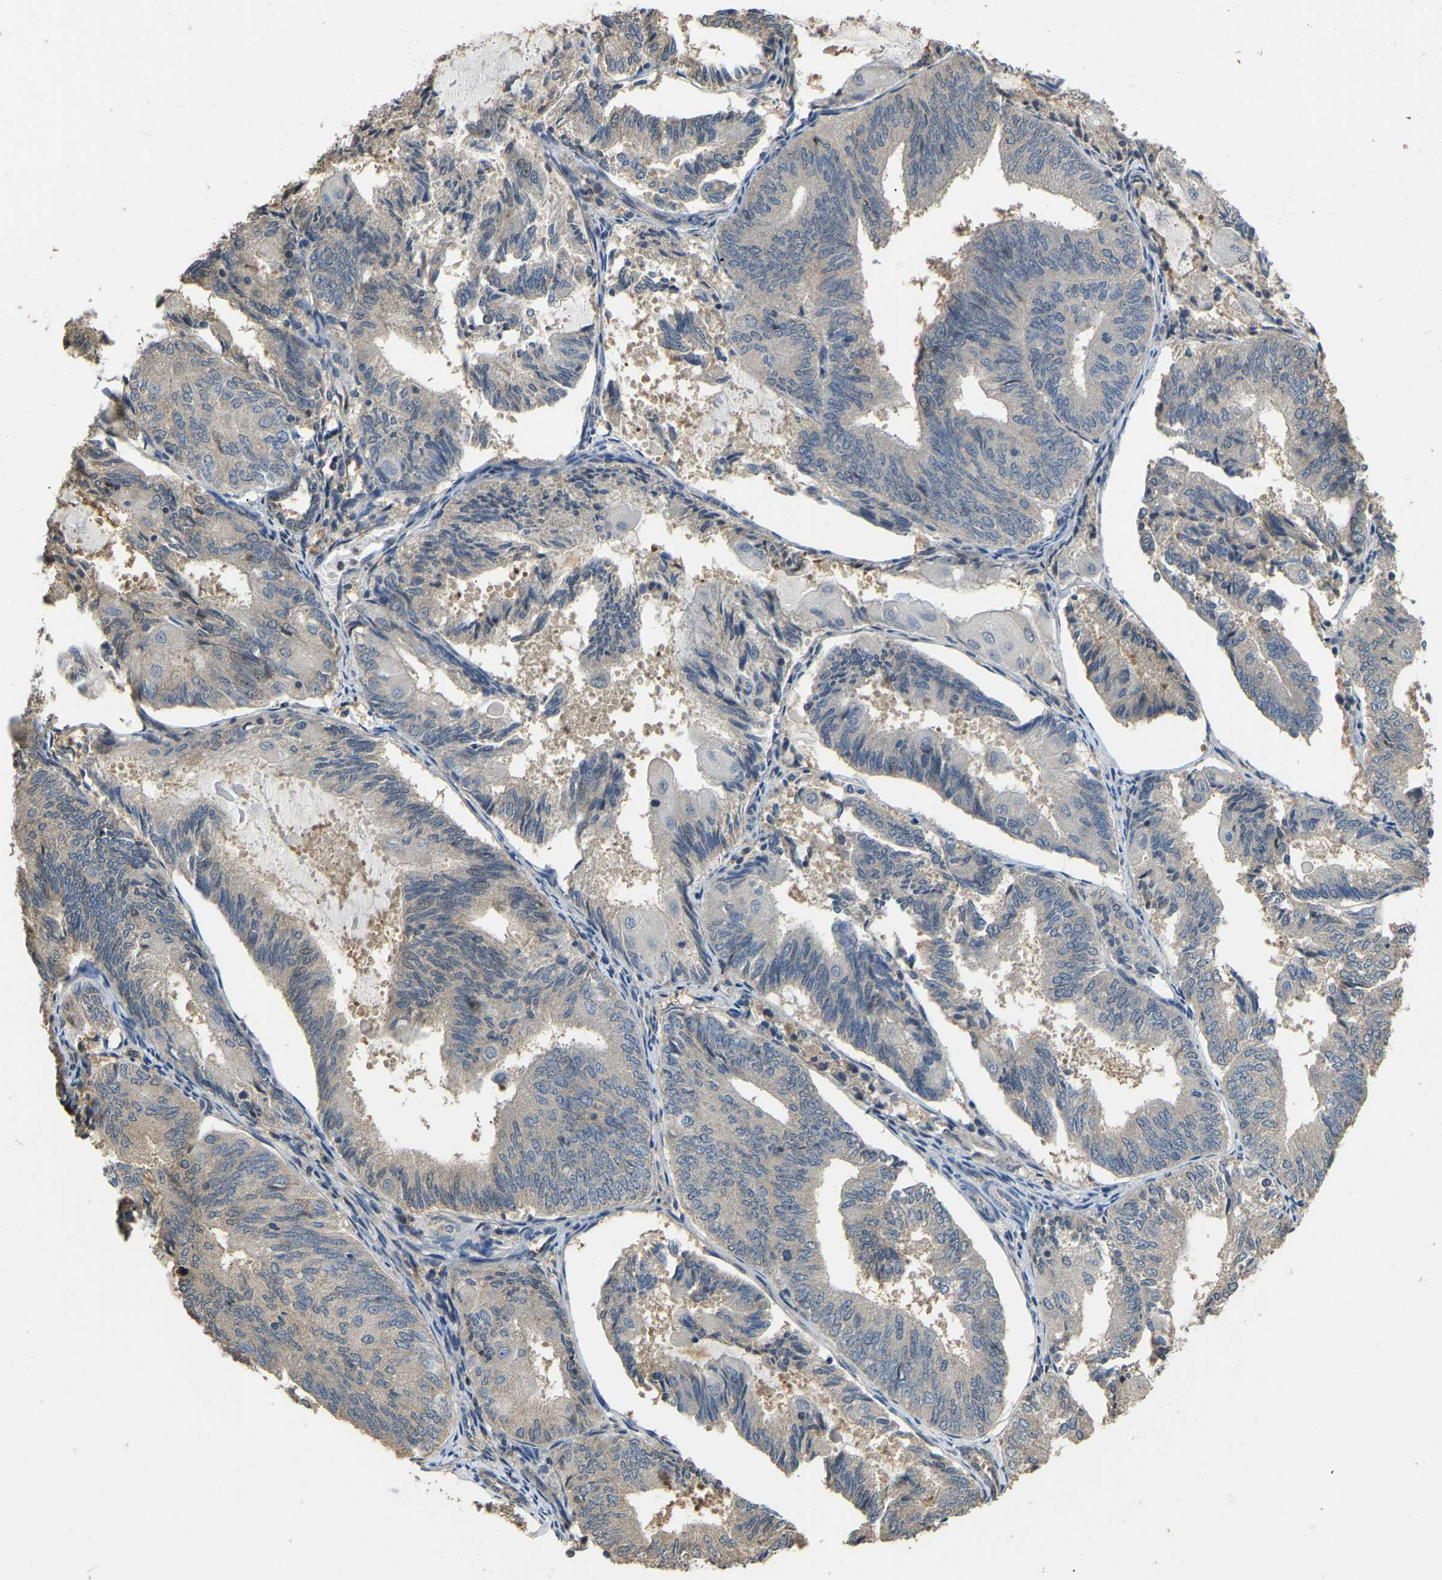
{"staining": {"intensity": "negative", "quantity": "none", "location": "none"}, "tissue": "endometrial cancer", "cell_type": "Tumor cells", "image_type": "cancer", "snomed": [{"axis": "morphology", "description": "Adenocarcinoma, NOS"}, {"axis": "topography", "description": "Endometrium"}], "caption": "Immunohistochemistry (IHC) histopathology image of neoplastic tissue: human endometrial cancer stained with DAB shows no significant protein expression in tumor cells.", "gene": "TUFM", "patient": {"sex": "female", "age": 81}}